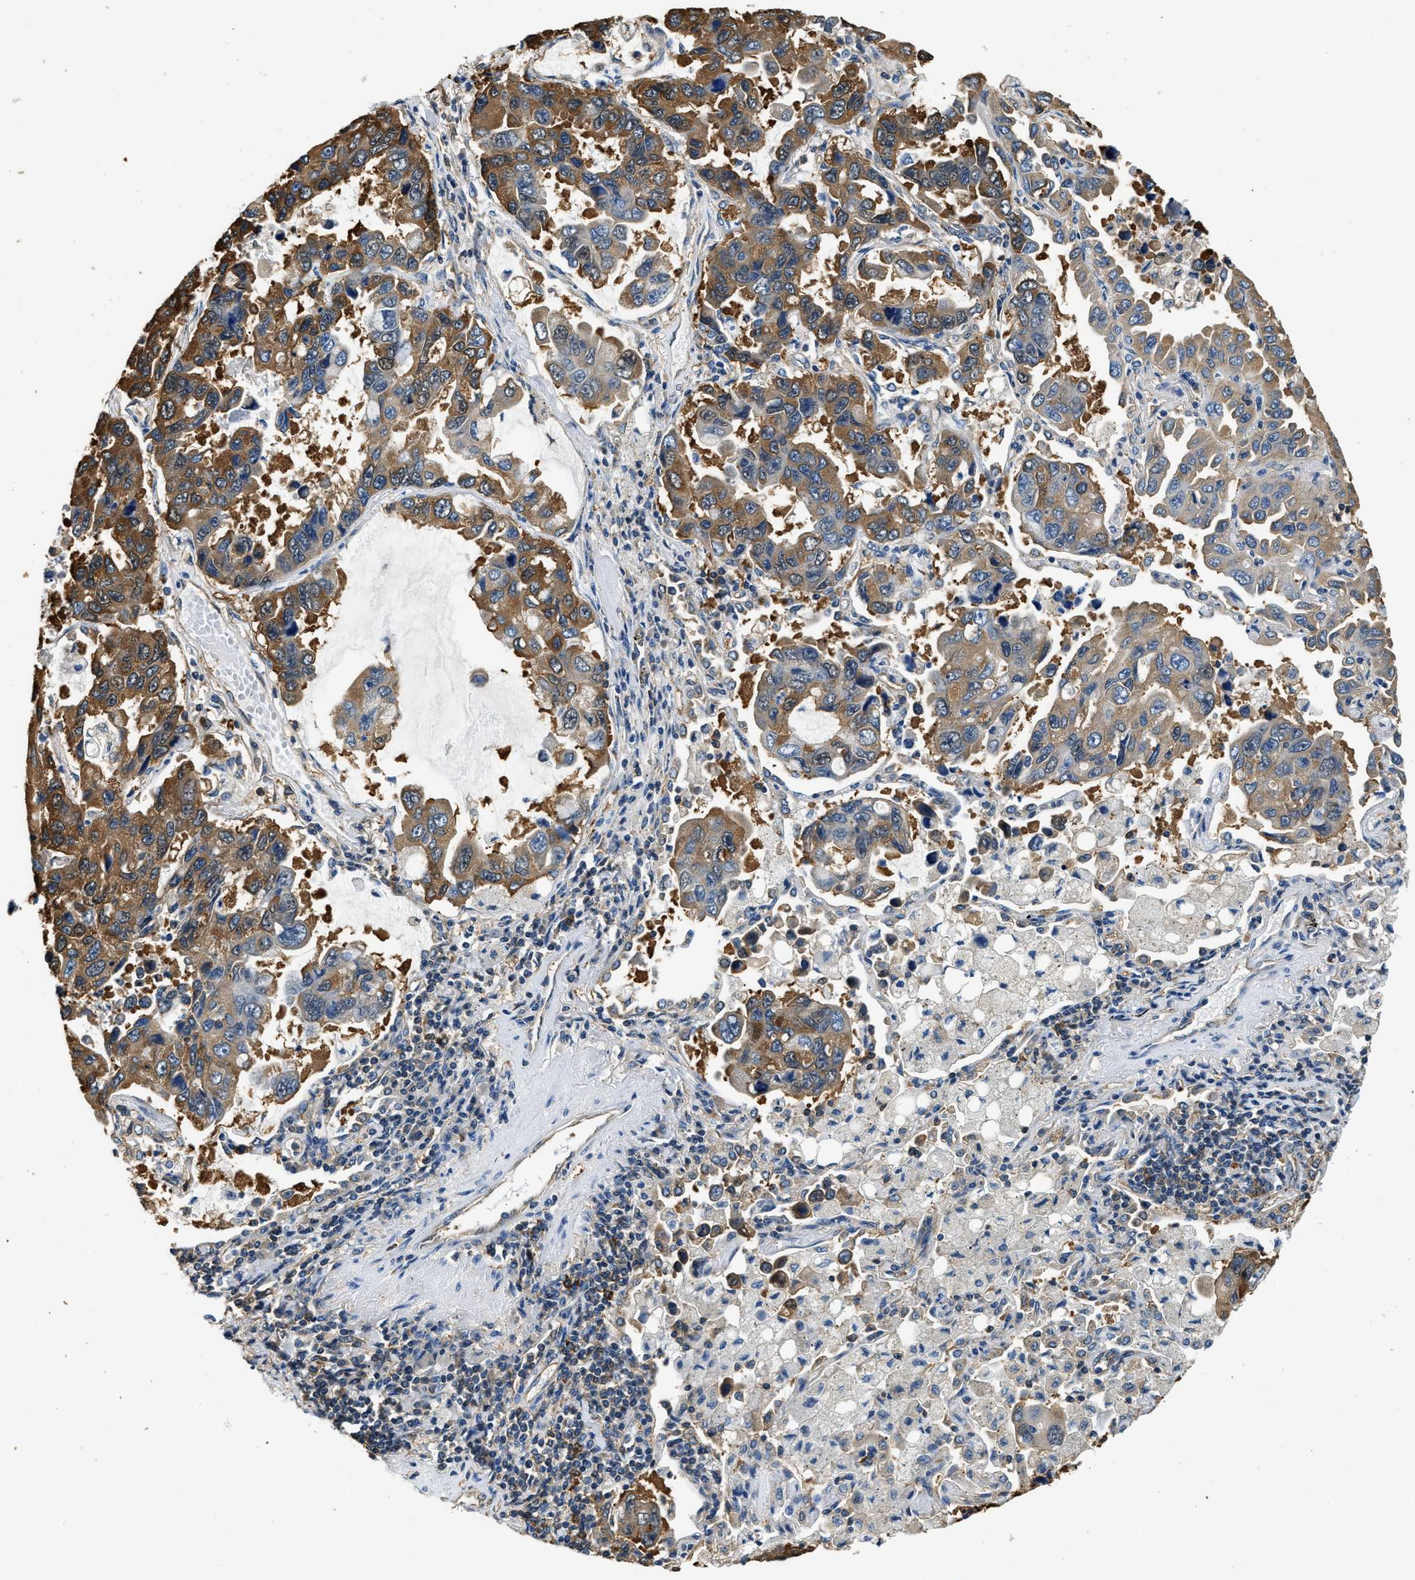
{"staining": {"intensity": "moderate", "quantity": ">75%", "location": "cytoplasmic/membranous"}, "tissue": "lung cancer", "cell_type": "Tumor cells", "image_type": "cancer", "snomed": [{"axis": "morphology", "description": "Adenocarcinoma, NOS"}, {"axis": "topography", "description": "Lung"}], "caption": "Adenocarcinoma (lung) stained with DAB (3,3'-diaminobenzidine) immunohistochemistry reveals medium levels of moderate cytoplasmic/membranous staining in approximately >75% of tumor cells.", "gene": "PPP2R1B", "patient": {"sex": "male", "age": 64}}